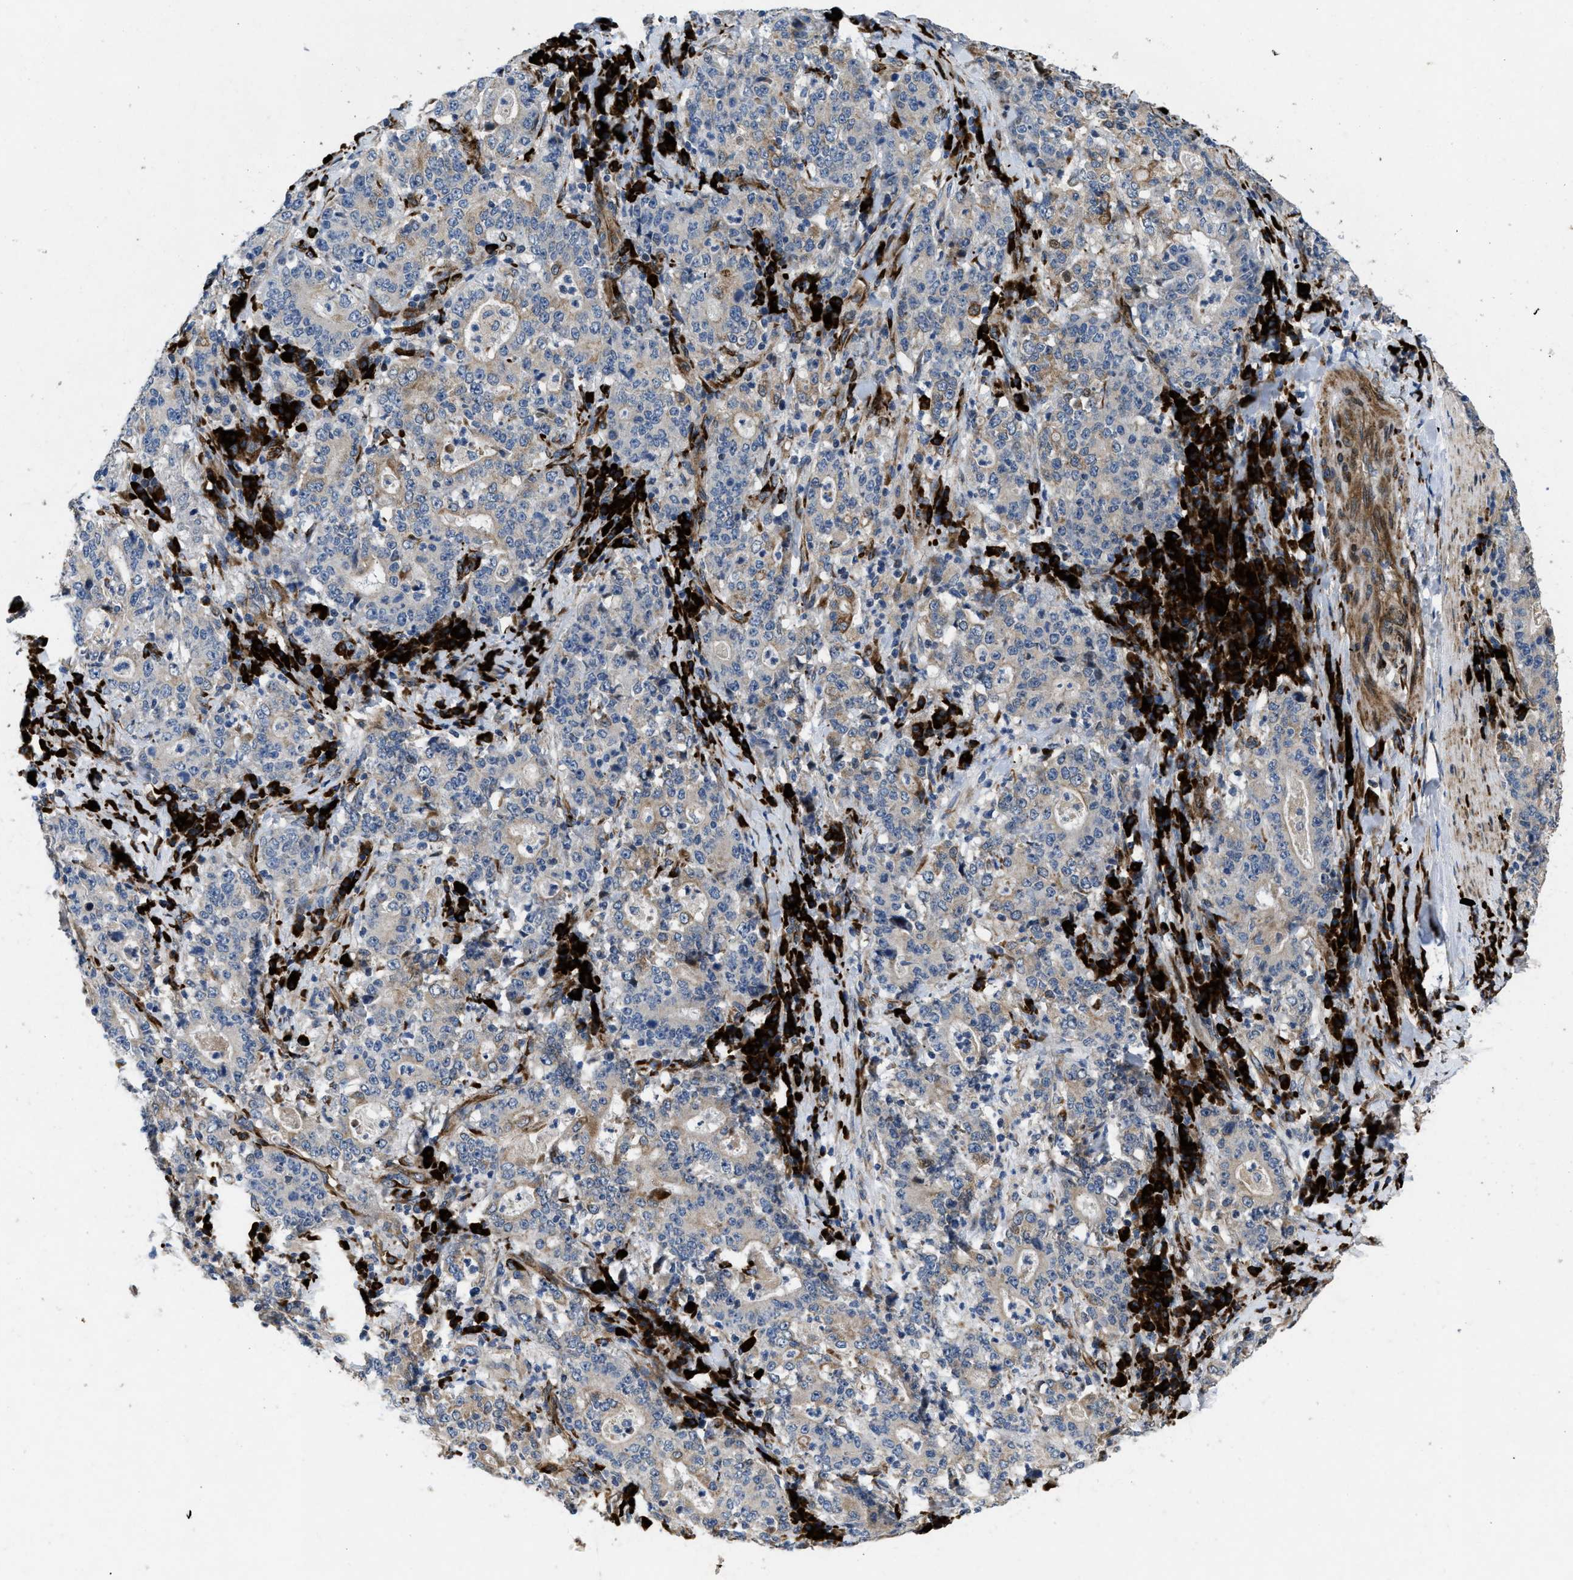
{"staining": {"intensity": "weak", "quantity": "<25%", "location": "cytoplasmic/membranous"}, "tissue": "stomach cancer", "cell_type": "Tumor cells", "image_type": "cancer", "snomed": [{"axis": "morphology", "description": "Normal tissue, NOS"}, {"axis": "morphology", "description": "Adenocarcinoma, NOS"}, {"axis": "topography", "description": "Stomach, upper"}, {"axis": "topography", "description": "Stomach"}], "caption": "An immunohistochemistry (IHC) histopathology image of adenocarcinoma (stomach) is shown. There is no staining in tumor cells of adenocarcinoma (stomach).", "gene": "HSPA12B", "patient": {"sex": "male", "age": 59}}